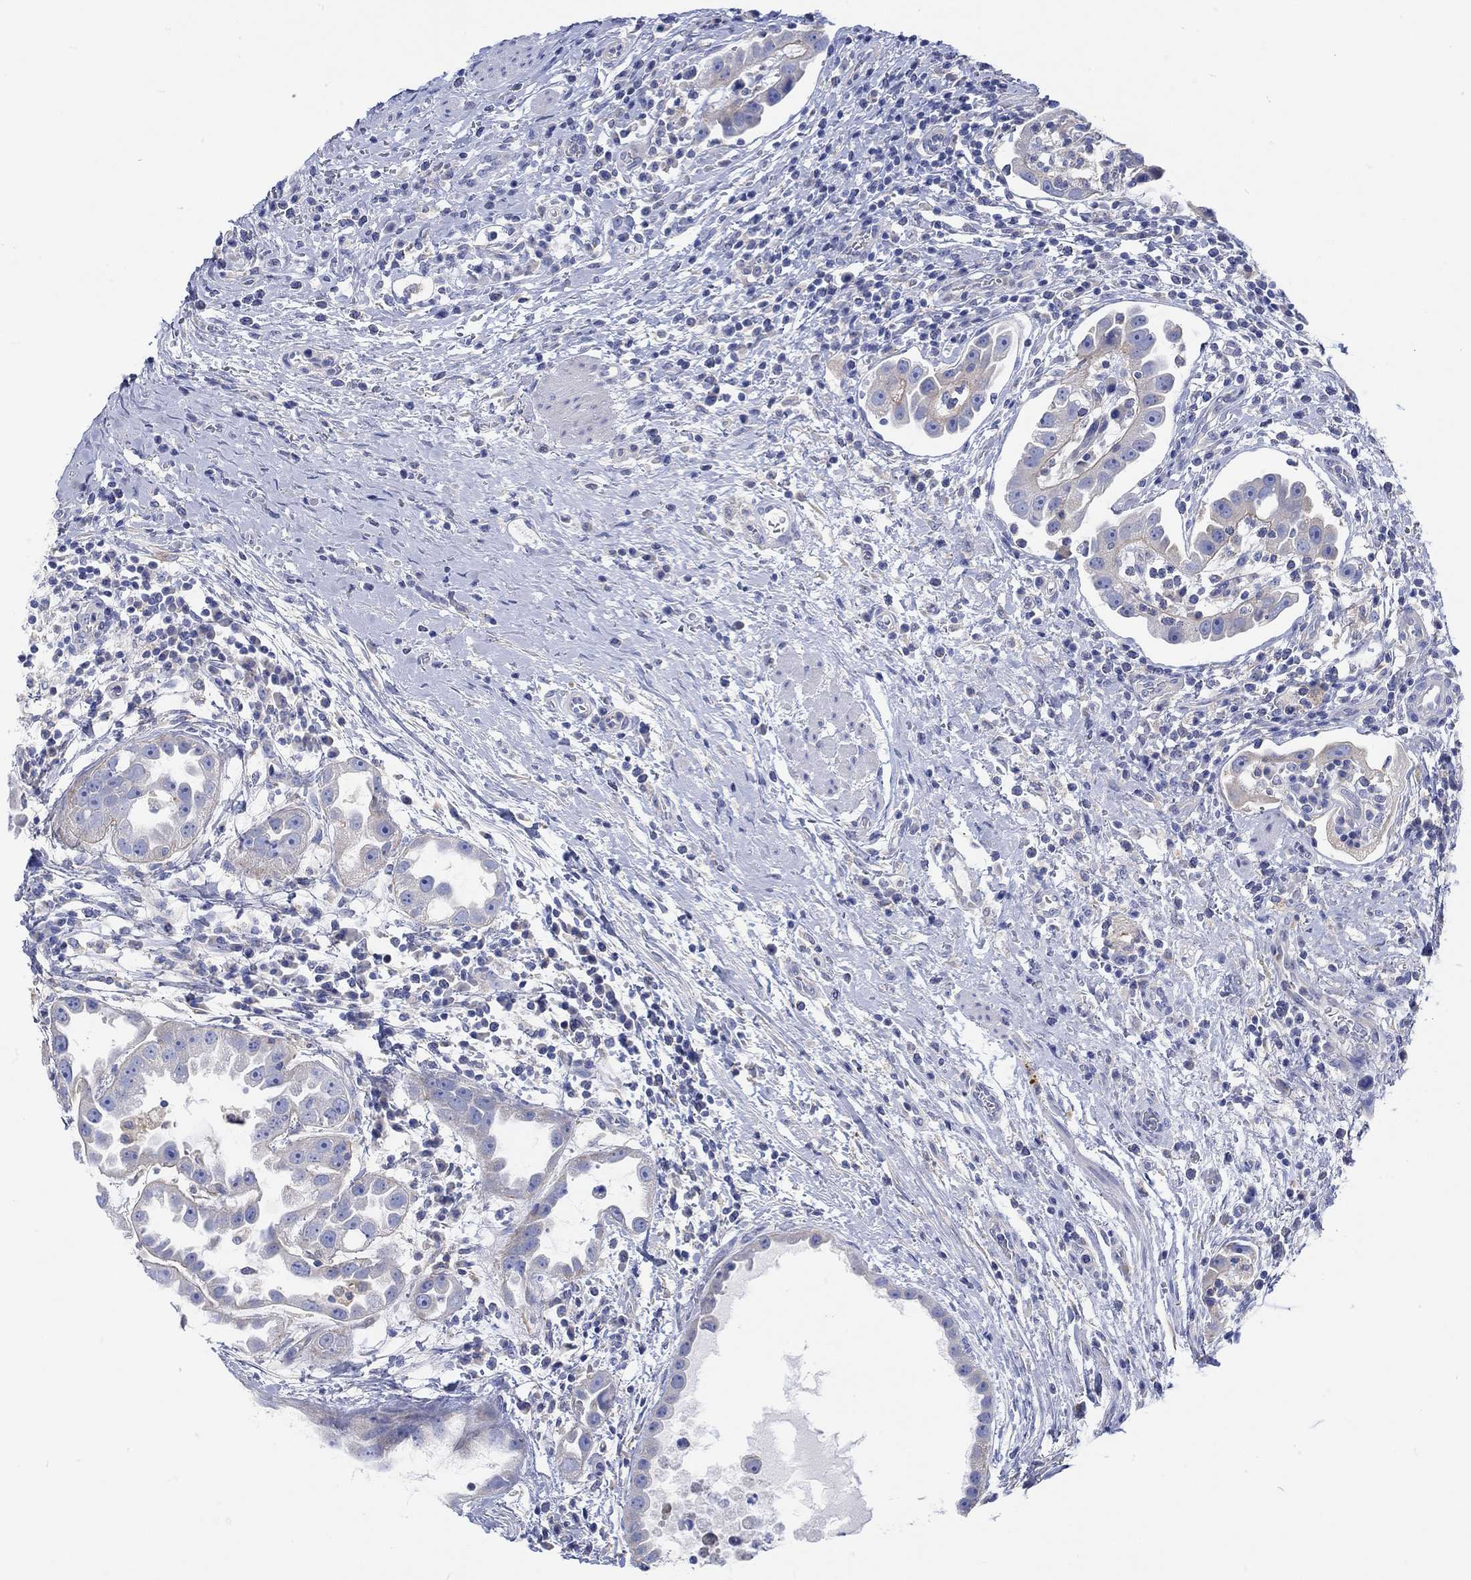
{"staining": {"intensity": "moderate", "quantity": "<25%", "location": "cytoplasmic/membranous"}, "tissue": "urothelial cancer", "cell_type": "Tumor cells", "image_type": "cancer", "snomed": [{"axis": "morphology", "description": "Urothelial carcinoma, High grade"}, {"axis": "topography", "description": "Urinary bladder"}], "caption": "Protein staining of urothelial cancer tissue shows moderate cytoplasmic/membranous expression in about <25% of tumor cells. (IHC, brightfield microscopy, high magnification).", "gene": "REEP6", "patient": {"sex": "female", "age": 41}}